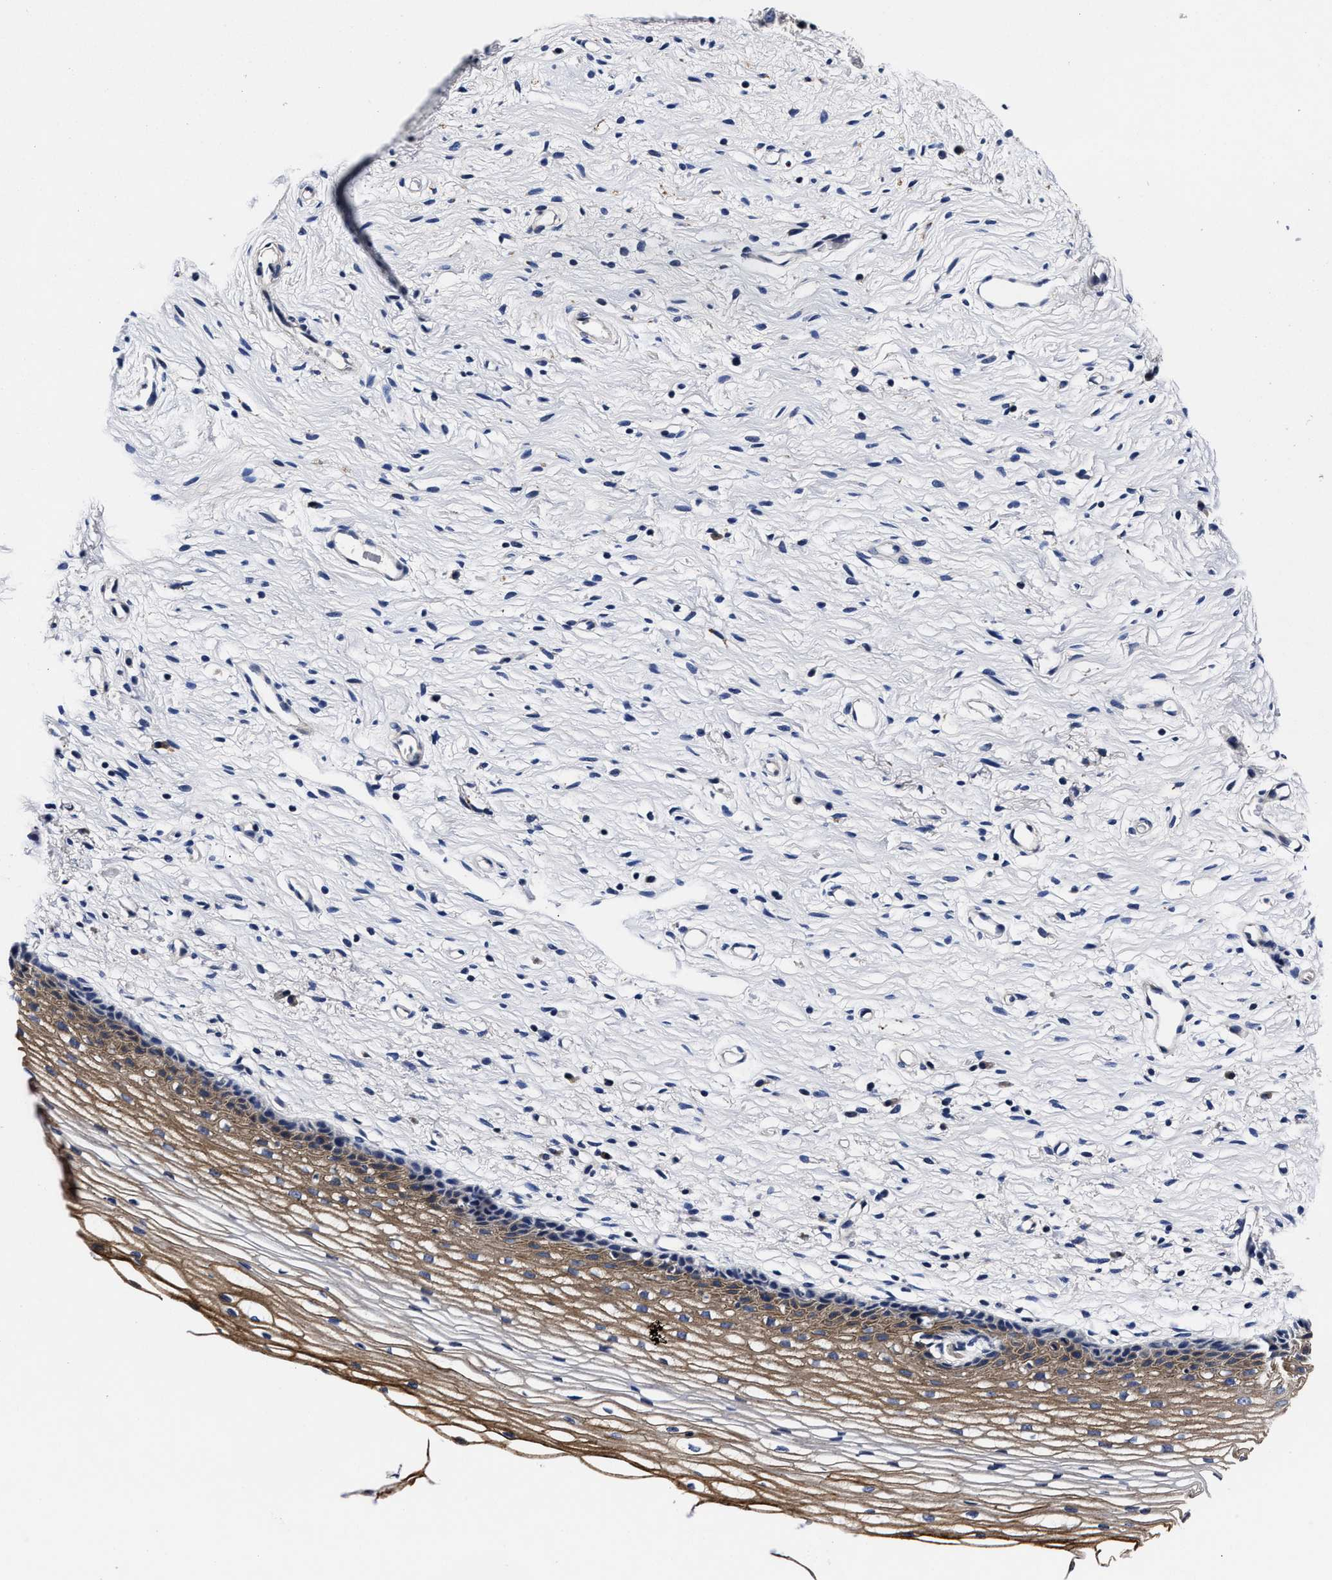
{"staining": {"intensity": "weak", "quantity": "25%-75%", "location": "cytoplasmic/membranous"}, "tissue": "cervix", "cell_type": "Glandular cells", "image_type": "normal", "snomed": [{"axis": "morphology", "description": "Normal tissue, NOS"}, {"axis": "topography", "description": "Cervix"}], "caption": "Protein expression analysis of benign cervix reveals weak cytoplasmic/membranous positivity in about 25%-75% of glandular cells. The protein is shown in brown color, while the nuclei are stained blue.", "gene": "OLFML2A", "patient": {"sex": "female", "age": 77}}